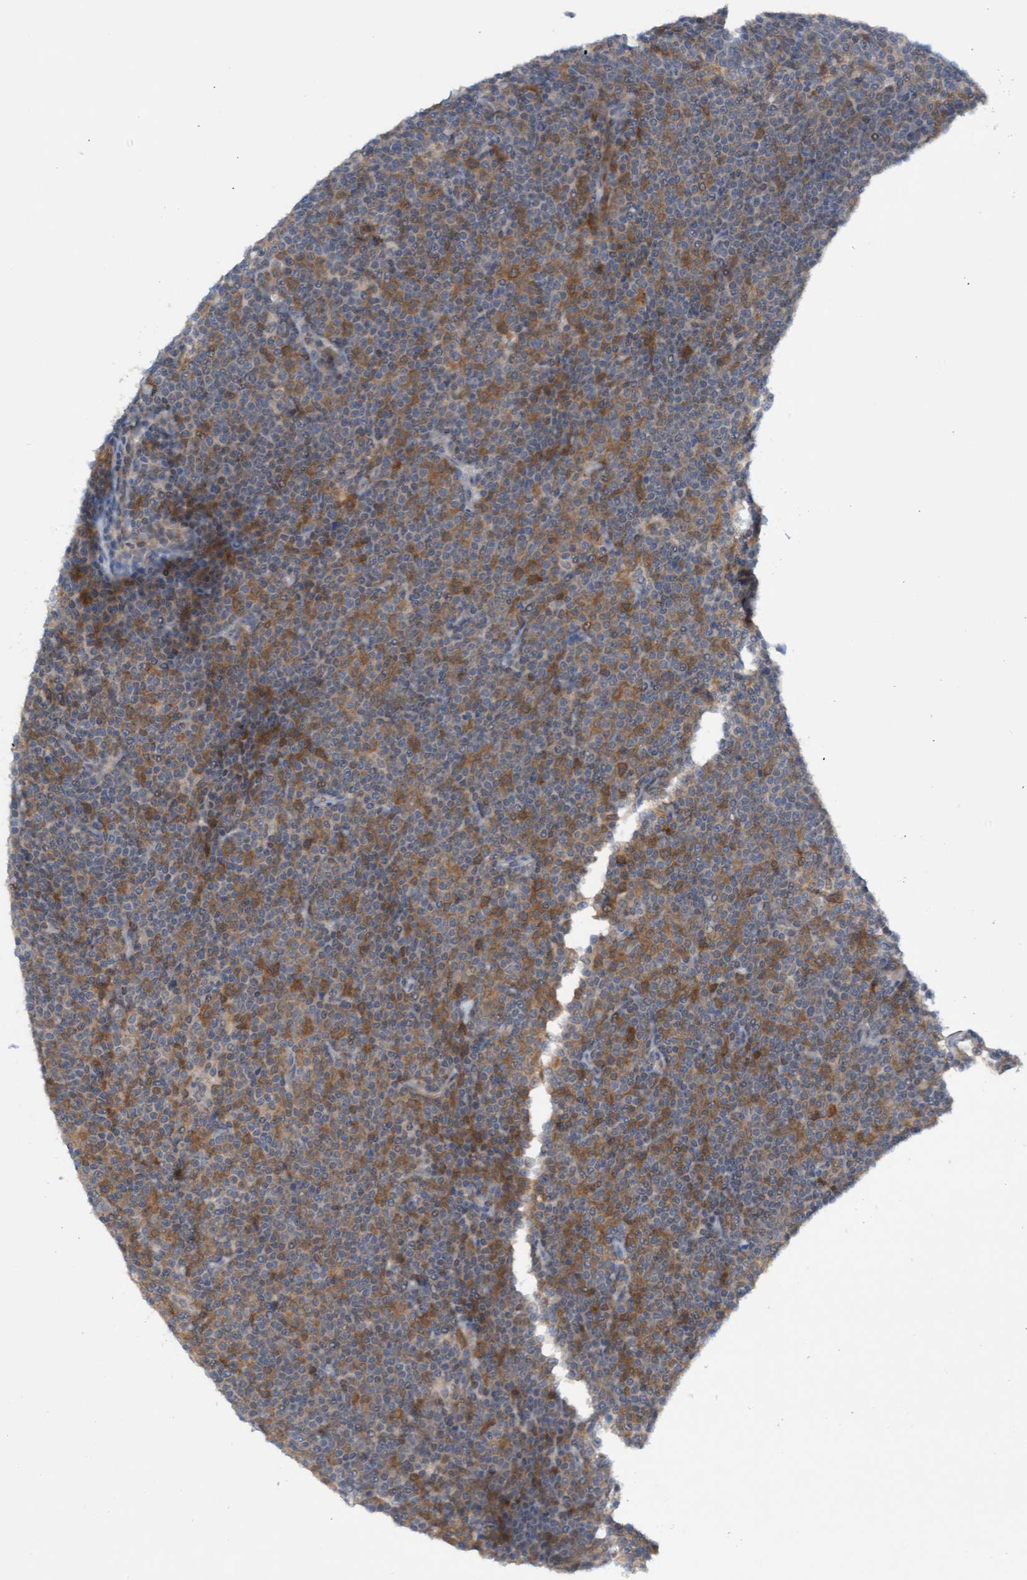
{"staining": {"intensity": "moderate", "quantity": ">75%", "location": "cytoplasmic/membranous"}, "tissue": "lymphoma", "cell_type": "Tumor cells", "image_type": "cancer", "snomed": [{"axis": "morphology", "description": "Malignant lymphoma, non-Hodgkin's type, Low grade"}, {"axis": "topography", "description": "Lymph node"}], "caption": "Immunohistochemistry staining of malignant lymphoma, non-Hodgkin's type (low-grade), which demonstrates medium levels of moderate cytoplasmic/membranous staining in approximately >75% of tumor cells indicating moderate cytoplasmic/membranous protein positivity. The staining was performed using DAB (brown) for protein detection and nuclei were counterstained in hematoxylin (blue).", "gene": "AMZ2", "patient": {"sex": "female", "age": 67}}